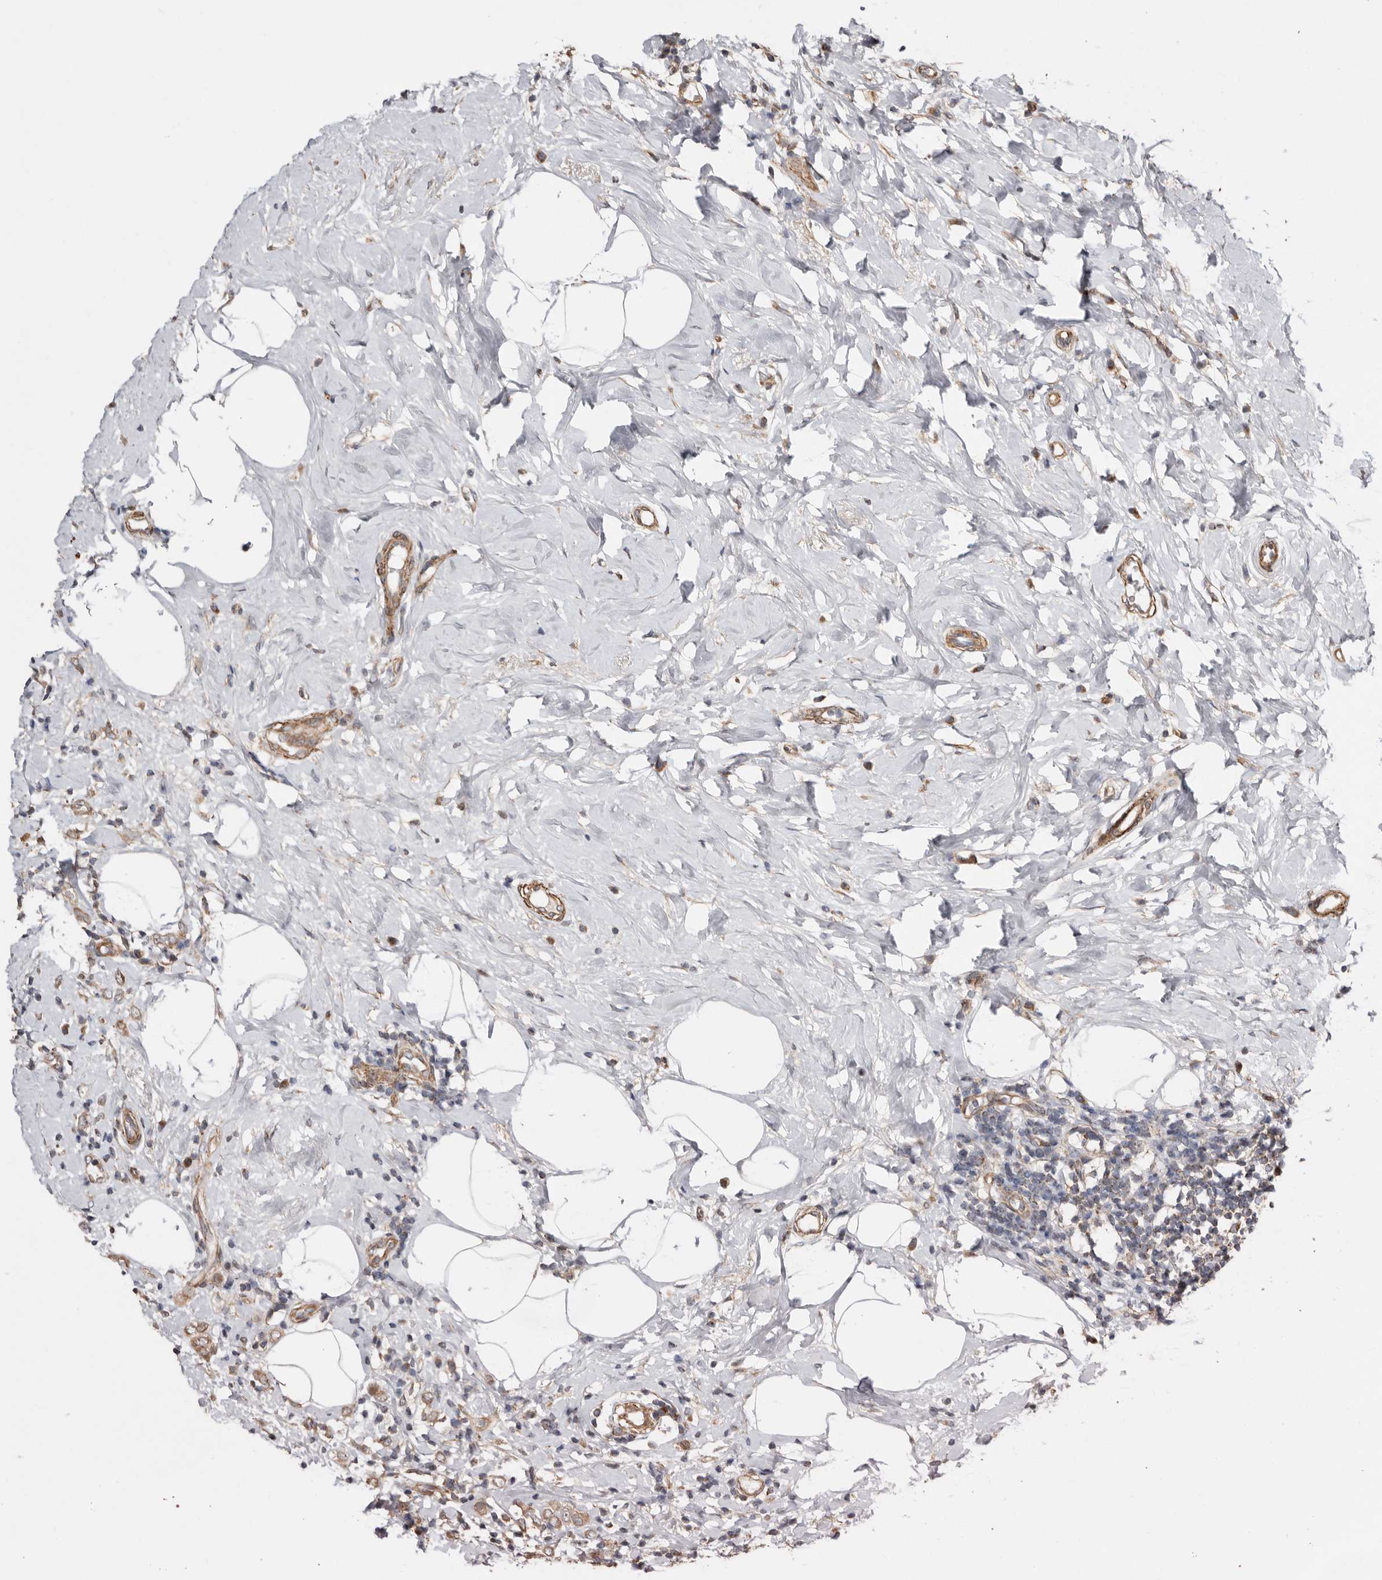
{"staining": {"intensity": "moderate", "quantity": ">75%", "location": "cytoplasmic/membranous"}, "tissue": "breast cancer", "cell_type": "Tumor cells", "image_type": "cancer", "snomed": [{"axis": "morphology", "description": "Lobular carcinoma"}, {"axis": "topography", "description": "Breast"}], "caption": "Brown immunohistochemical staining in human lobular carcinoma (breast) demonstrates moderate cytoplasmic/membranous positivity in approximately >75% of tumor cells.", "gene": "PROKR1", "patient": {"sex": "female", "age": 47}}